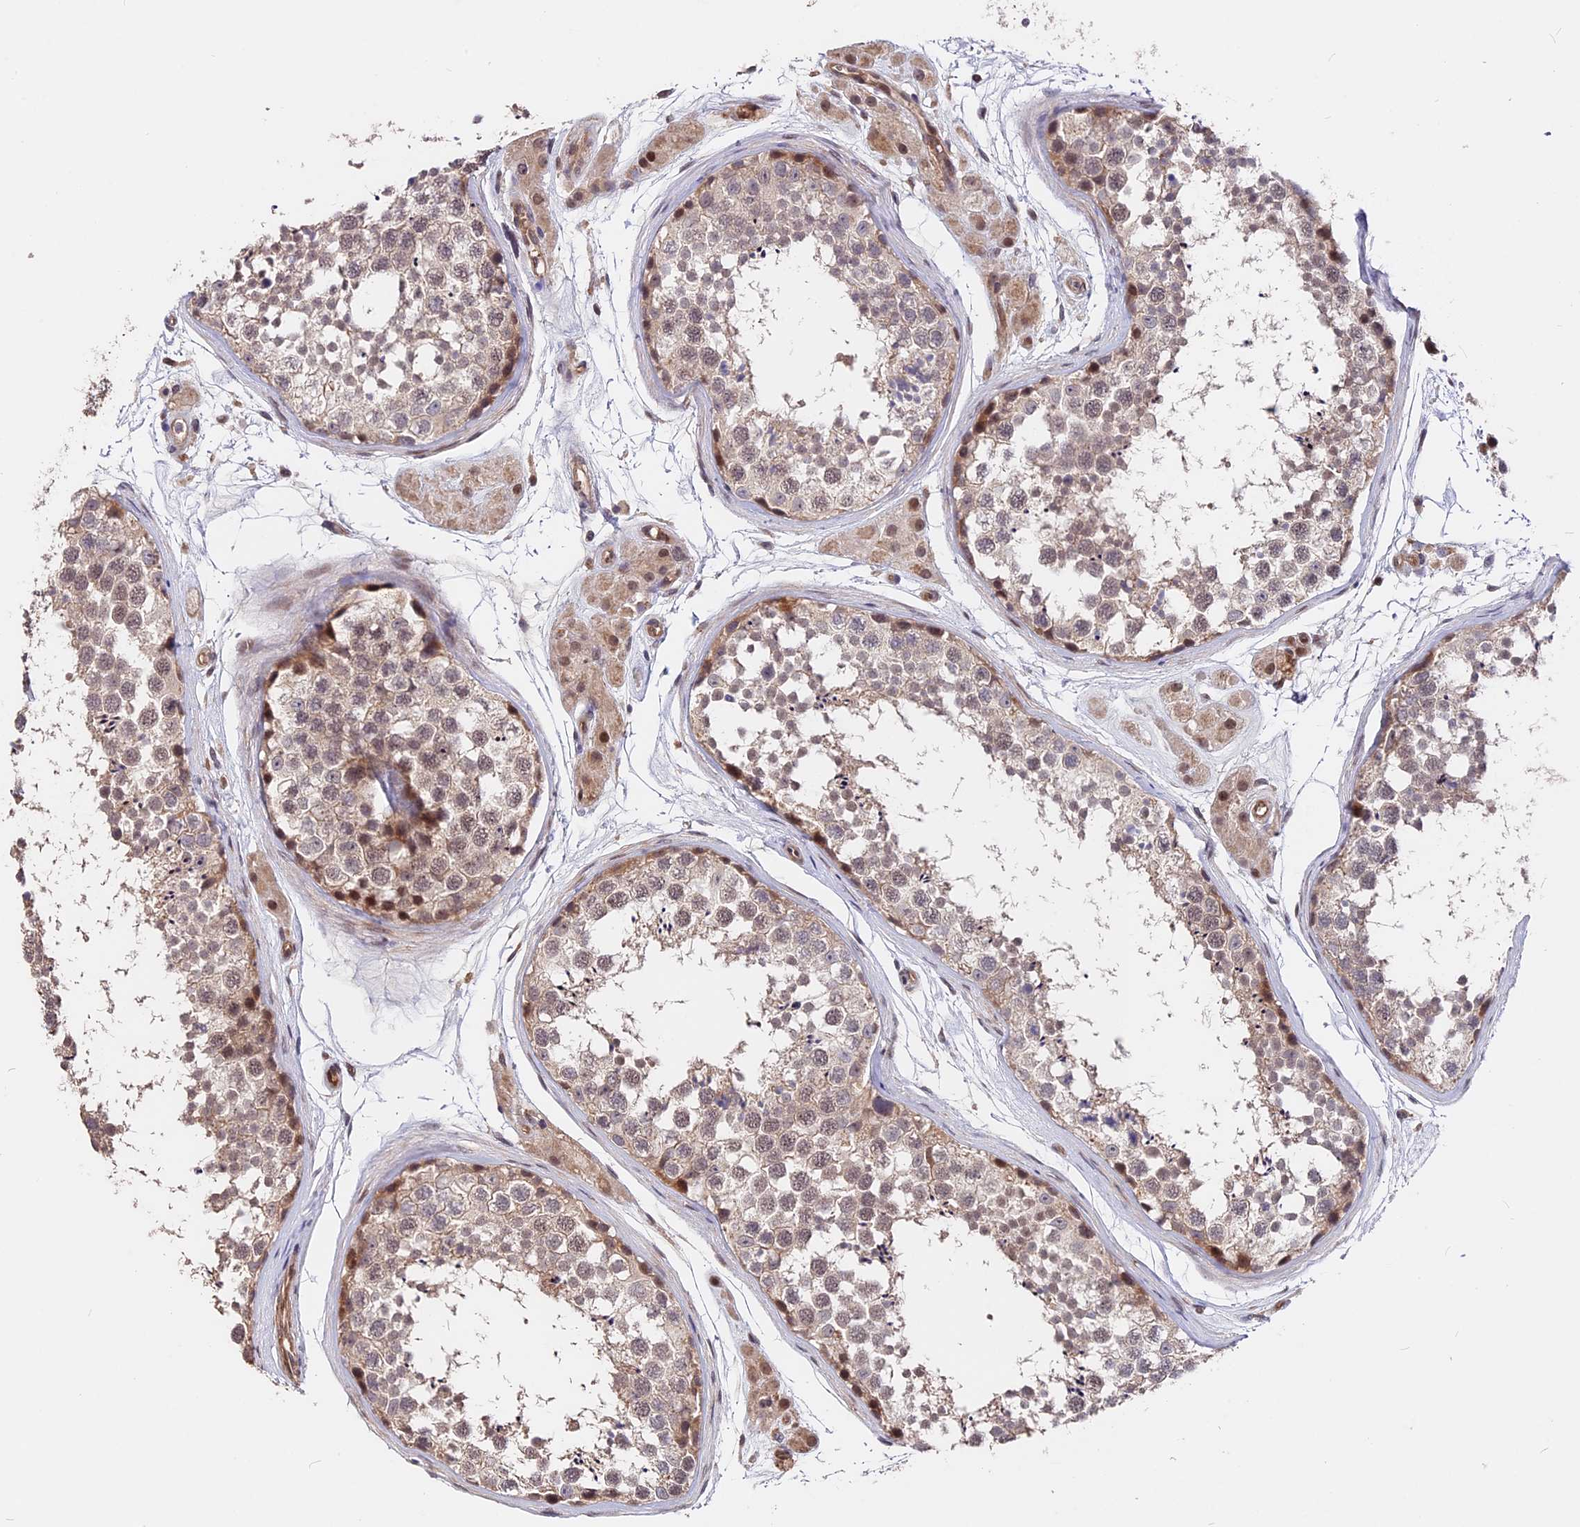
{"staining": {"intensity": "moderate", "quantity": "<25%", "location": "cytoplasmic/membranous,nuclear"}, "tissue": "testis", "cell_type": "Cells in seminiferous ducts", "image_type": "normal", "snomed": [{"axis": "morphology", "description": "Normal tissue, NOS"}, {"axis": "topography", "description": "Testis"}], "caption": "Immunohistochemical staining of benign testis exhibits low levels of moderate cytoplasmic/membranous,nuclear positivity in about <25% of cells in seminiferous ducts. (DAB IHC, brown staining for protein, blue staining for nuclei).", "gene": "ZC3H10", "patient": {"sex": "male", "age": 56}}